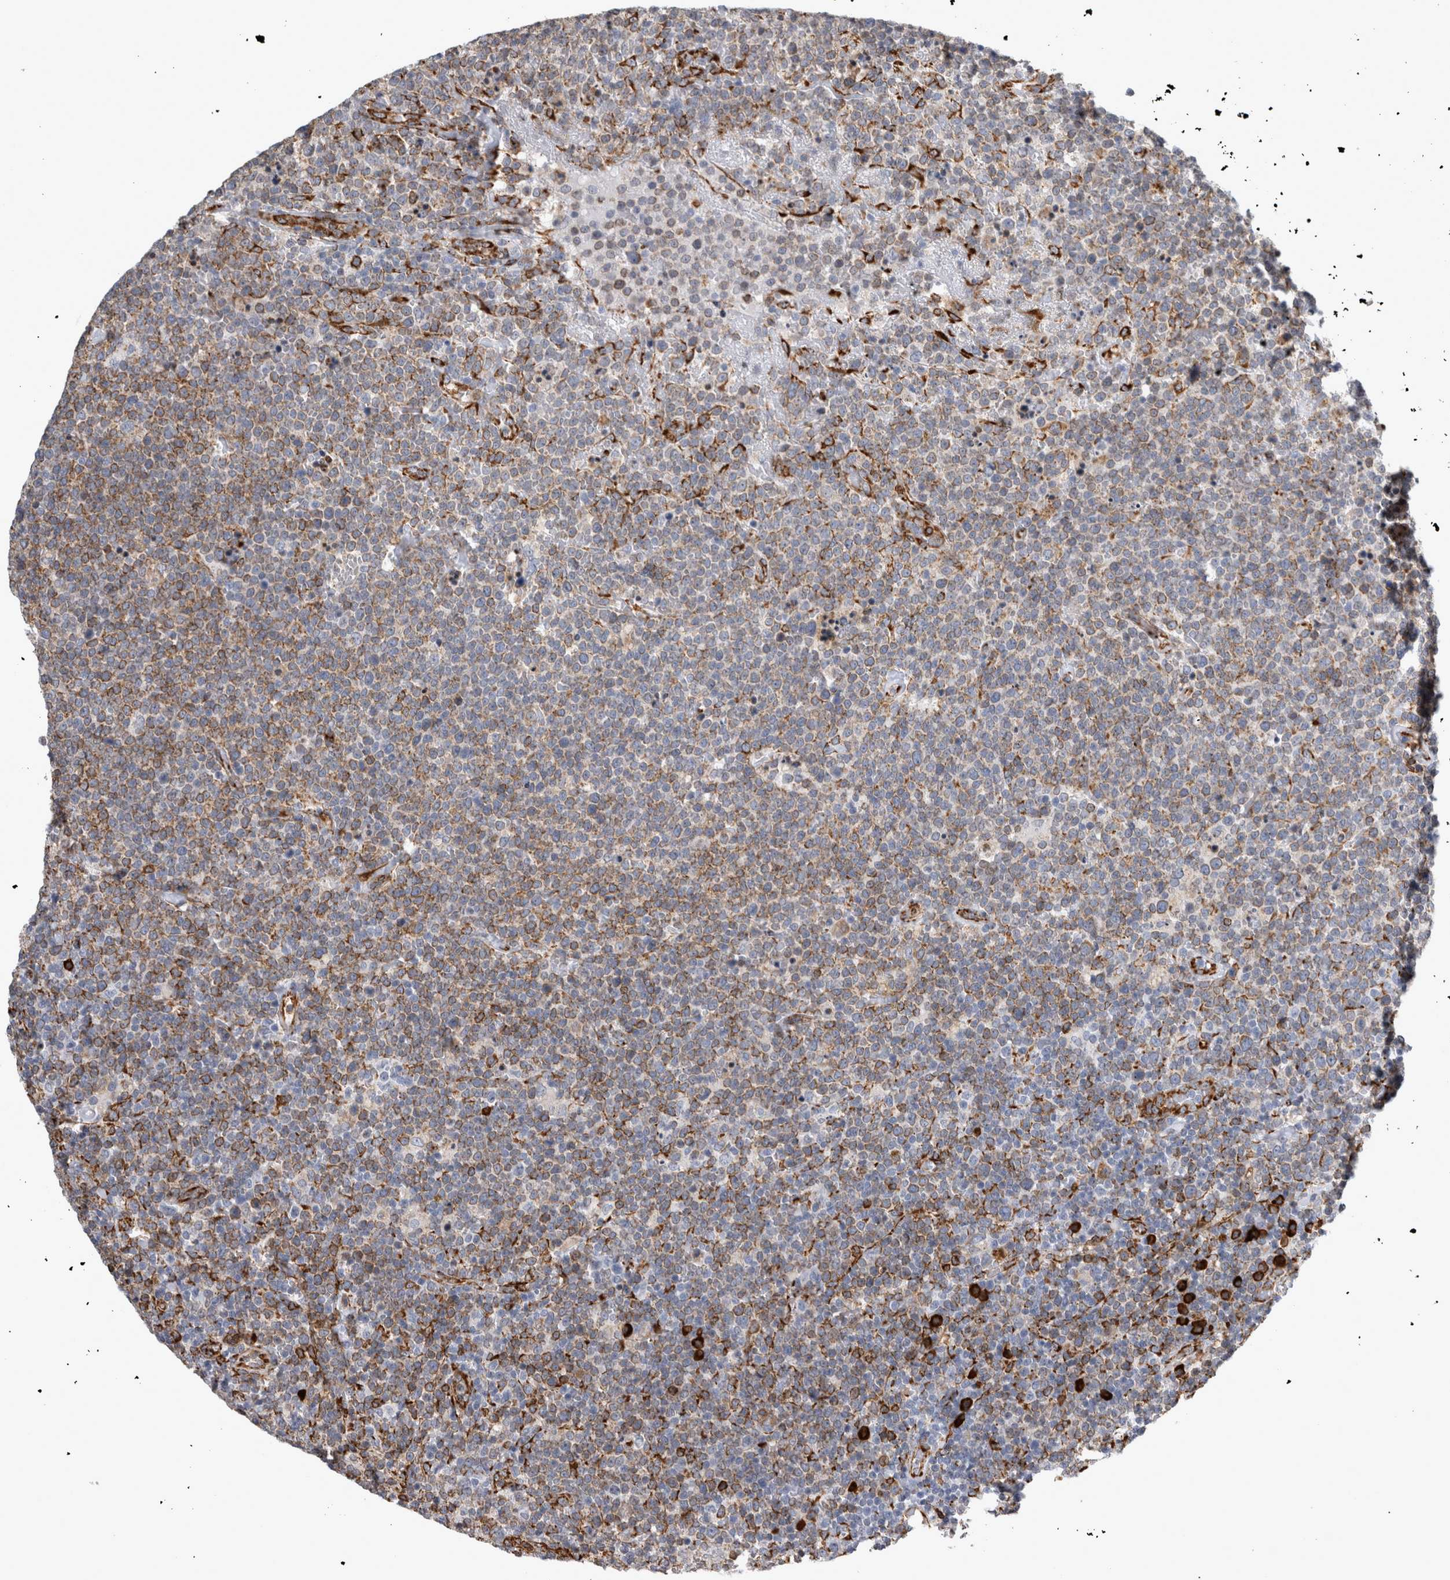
{"staining": {"intensity": "moderate", "quantity": ">75%", "location": "cytoplasmic/membranous"}, "tissue": "lymphoma", "cell_type": "Tumor cells", "image_type": "cancer", "snomed": [{"axis": "morphology", "description": "Malignant lymphoma, non-Hodgkin's type, High grade"}, {"axis": "topography", "description": "Lymph node"}], "caption": "Lymphoma stained with DAB (3,3'-diaminobenzidine) immunohistochemistry displays medium levels of moderate cytoplasmic/membranous staining in approximately >75% of tumor cells. (Brightfield microscopy of DAB IHC at high magnification).", "gene": "FHIP2B", "patient": {"sex": "male", "age": 61}}